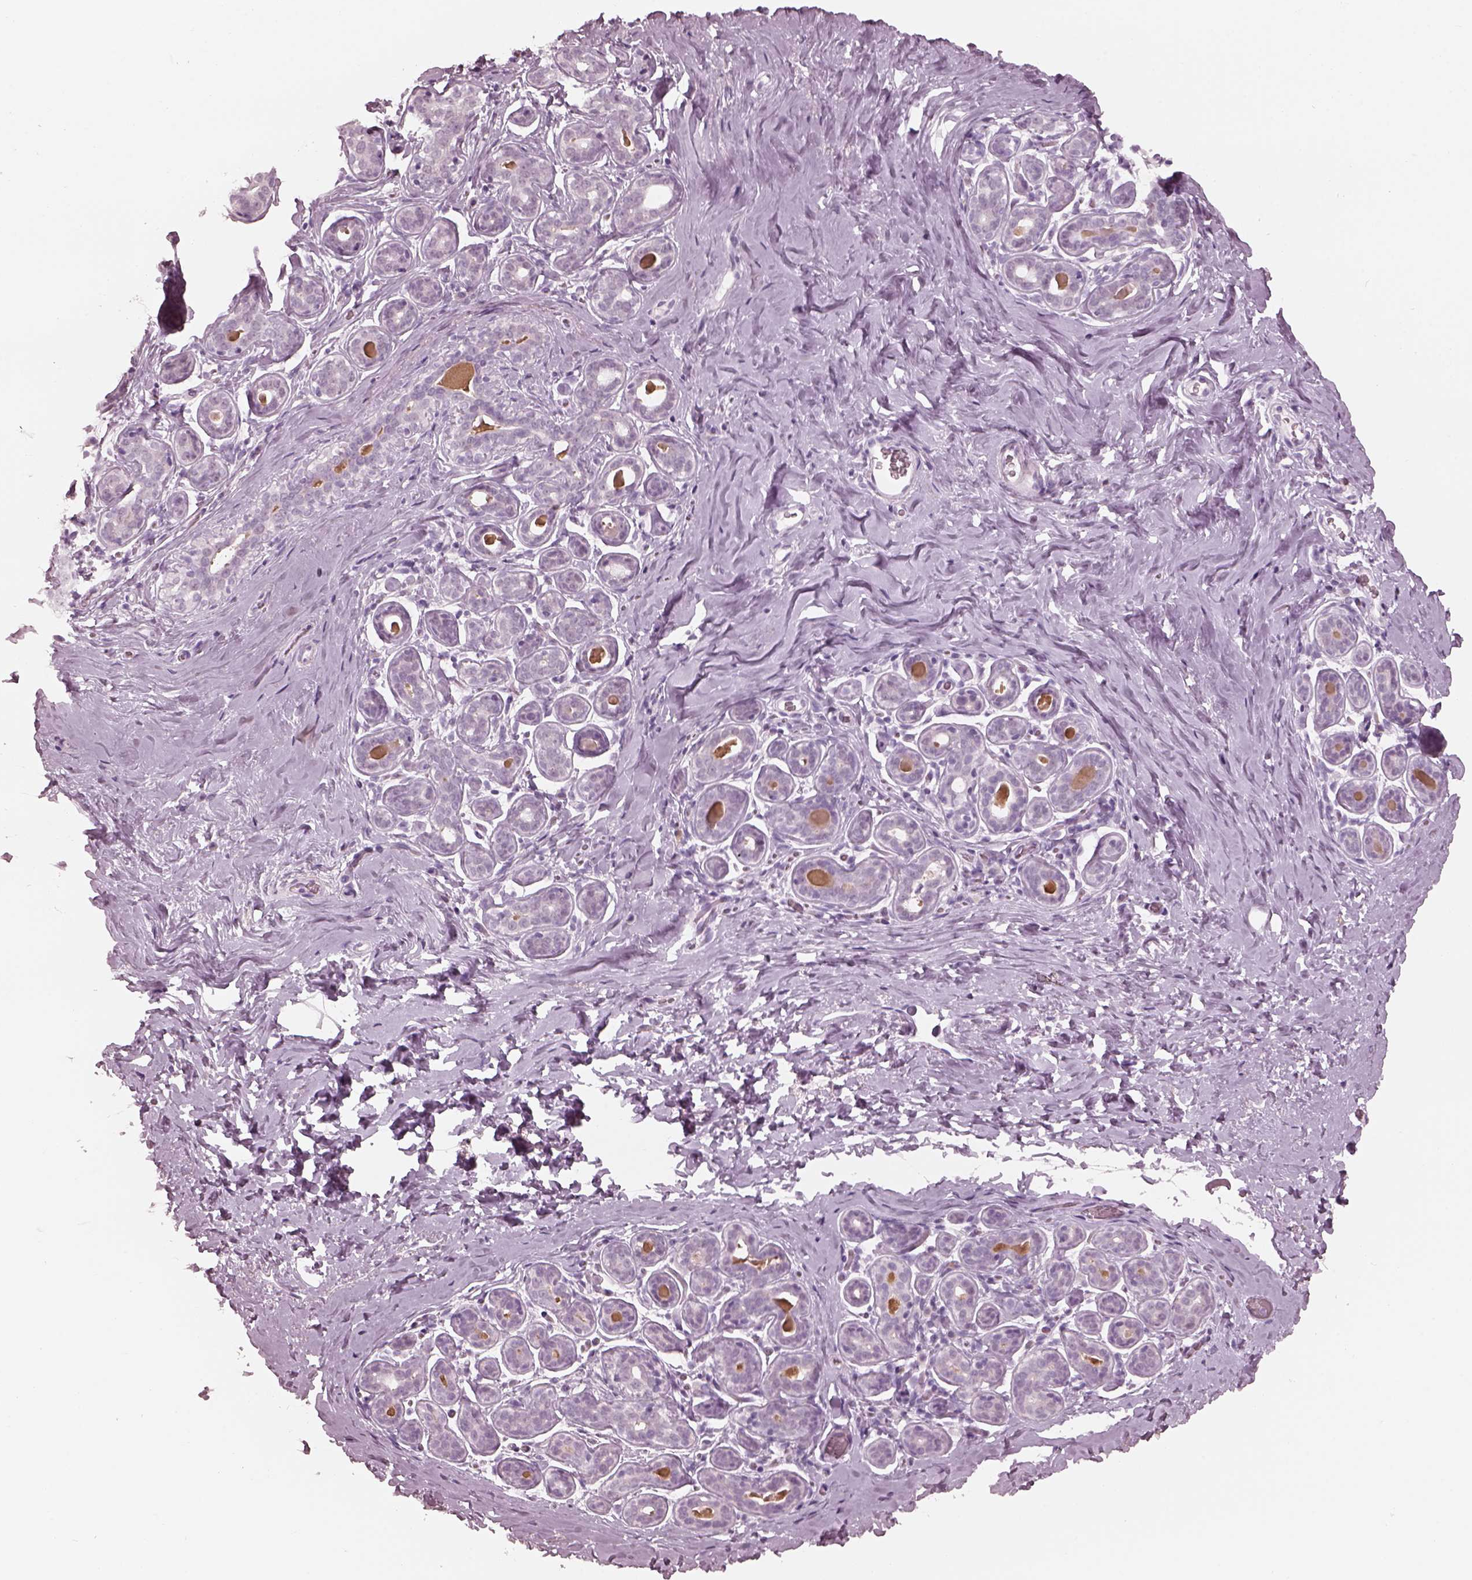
{"staining": {"intensity": "negative", "quantity": "none", "location": "none"}, "tissue": "breast", "cell_type": "Adipocytes", "image_type": "normal", "snomed": [{"axis": "morphology", "description": "Normal tissue, NOS"}, {"axis": "topography", "description": "Skin"}, {"axis": "topography", "description": "Breast"}], "caption": "Immunohistochemistry (IHC) micrograph of normal breast: breast stained with DAB (3,3'-diaminobenzidine) reveals no significant protein positivity in adipocytes. Nuclei are stained in blue.", "gene": "C2orf81", "patient": {"sex": "female", "age": 43}}